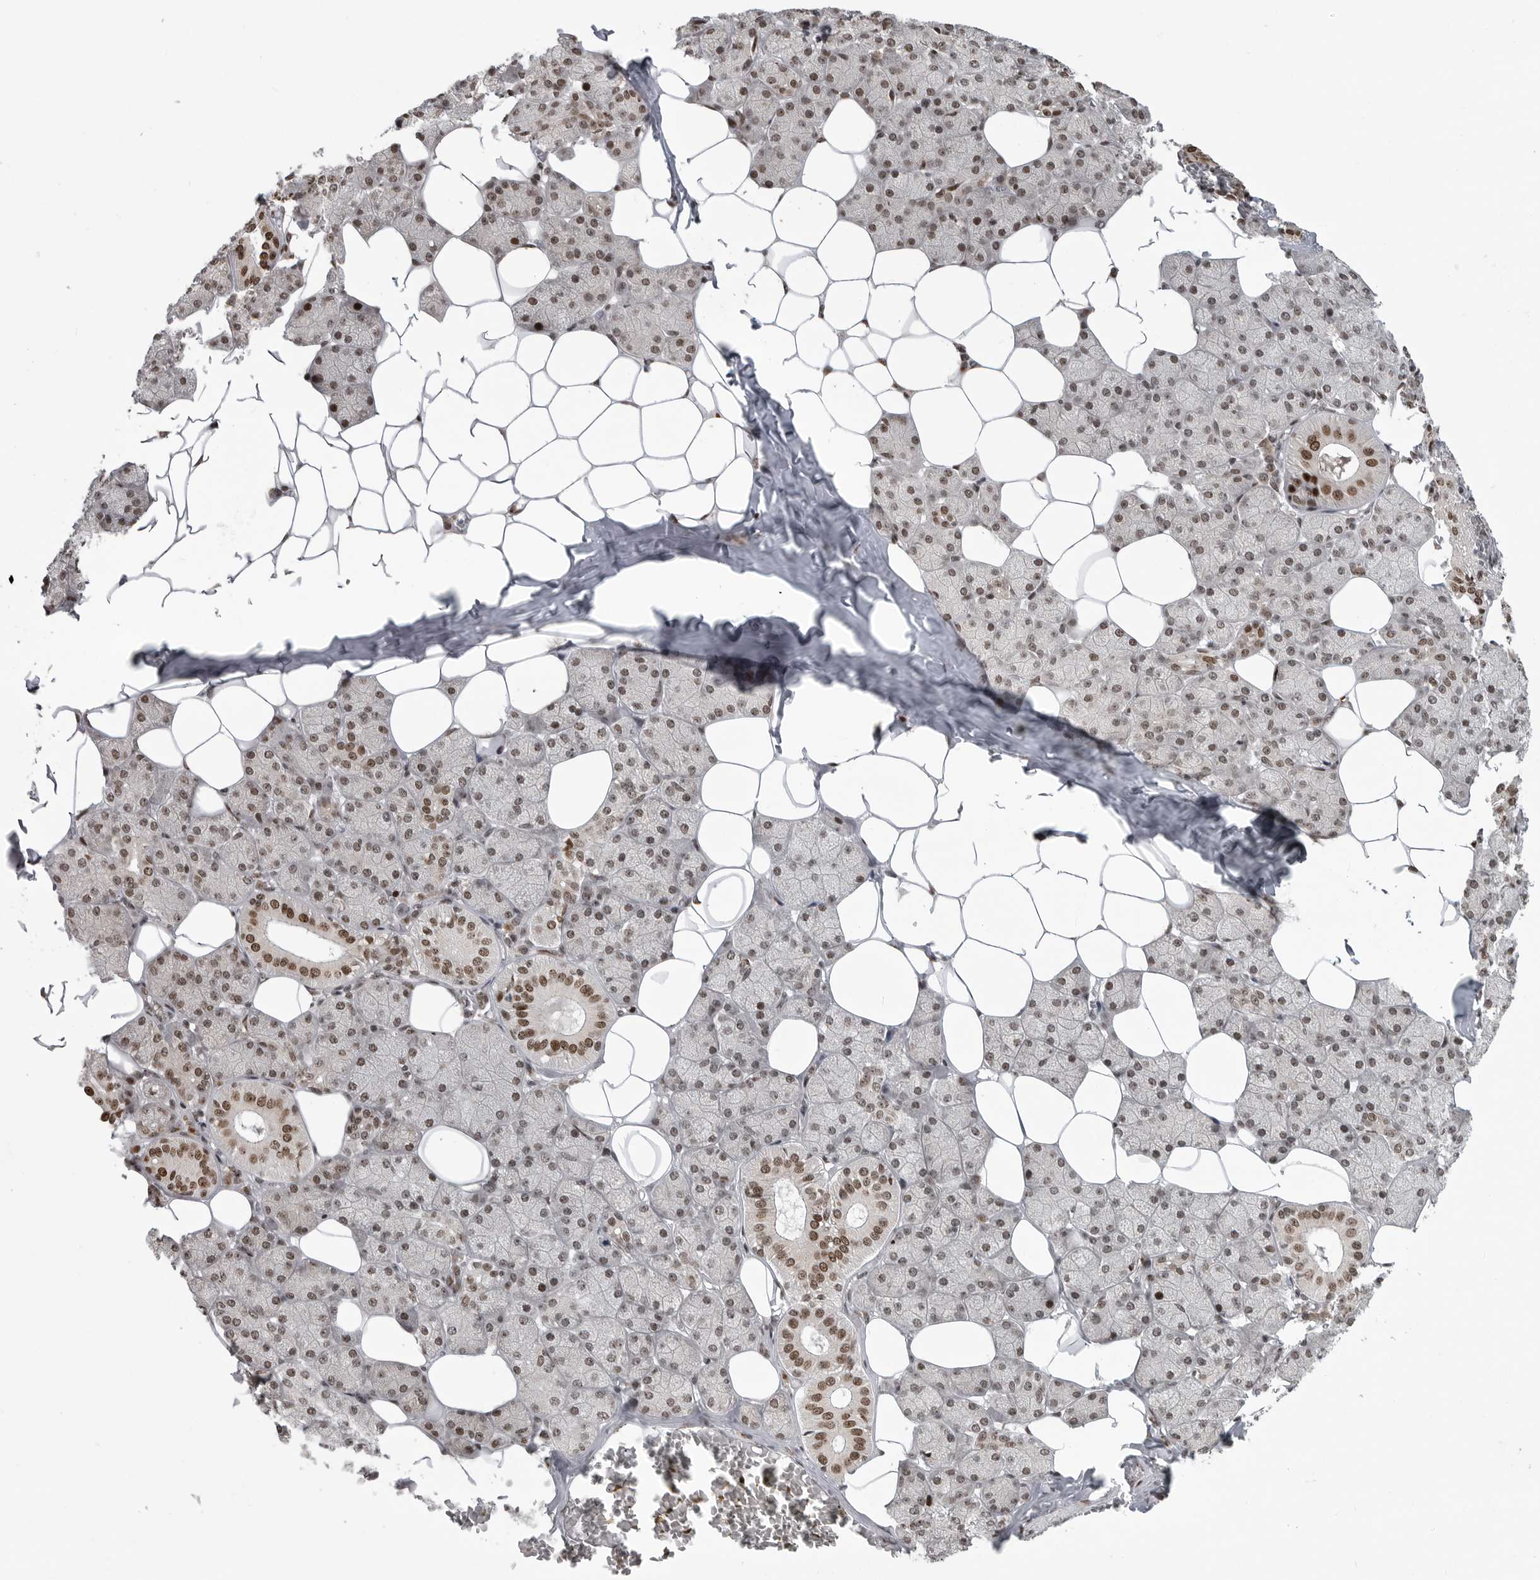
{"staining": {"intensity": "strong", "quantity": "25%-75%", "location": "nuclear"}, "tissue": "salivary gland", "cell_type": "Glandular cells", "image_type": "normal", "snomed": [{"axis": "morphology", "description": "Normal tissue, NOS"}, {"axis": "topography", "description": "Salivary gland"}], "caption": "A high-resolution histopathology image shows immunohistochemistry staining of normal salivary gland, which displays strong nuclear positivity in approximately 25%-75% of glandular cells.", "gene": "YAF2", "patient": {"sex": "female", "age": 33}}